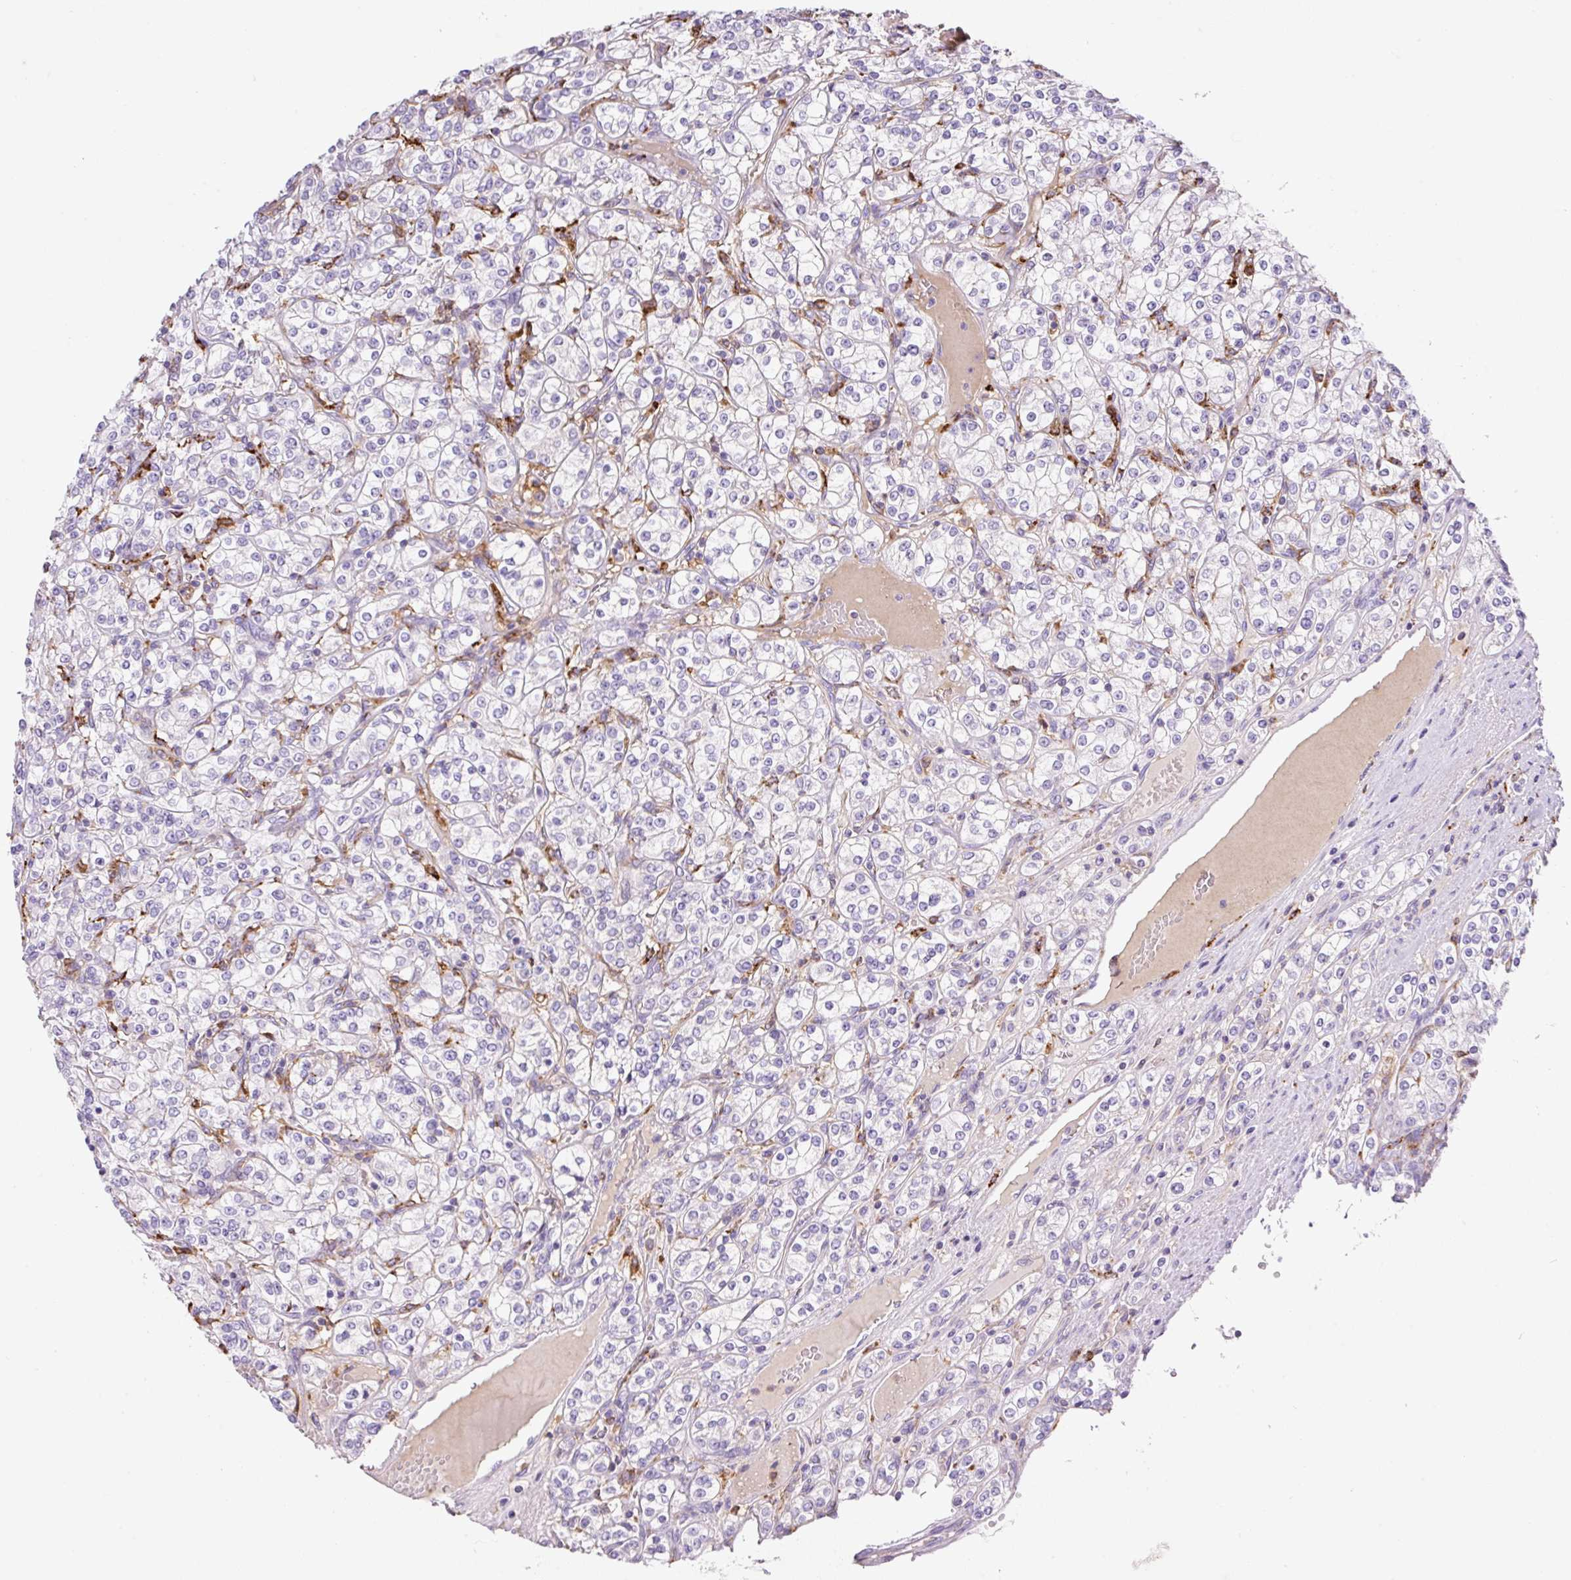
{"staining": {"intensity": "negative", "quantity": "none", "location": "none"}, "tissue": "renal cancer", "cell_type": "Tumor cells", "image_type": "cancer", "snomed": [{"axis": "morphology", "description": "Adenocarcinoma, NOS"}, {"axis": "topography", "description": "Kidney"}], "caption": "Immunohistochemistry (IHC) histopathology image of neoplastic tissue: human renal cancer stained with DAB (3,3'-diaminobenzidine) demonstrates no significant protein expression in tumor cells. (Immunohistochemistry (IHC), brightfield microscopy, high magnification).", "gene": "TDRD15", "patient": {"sex": "male", "age": 77}}